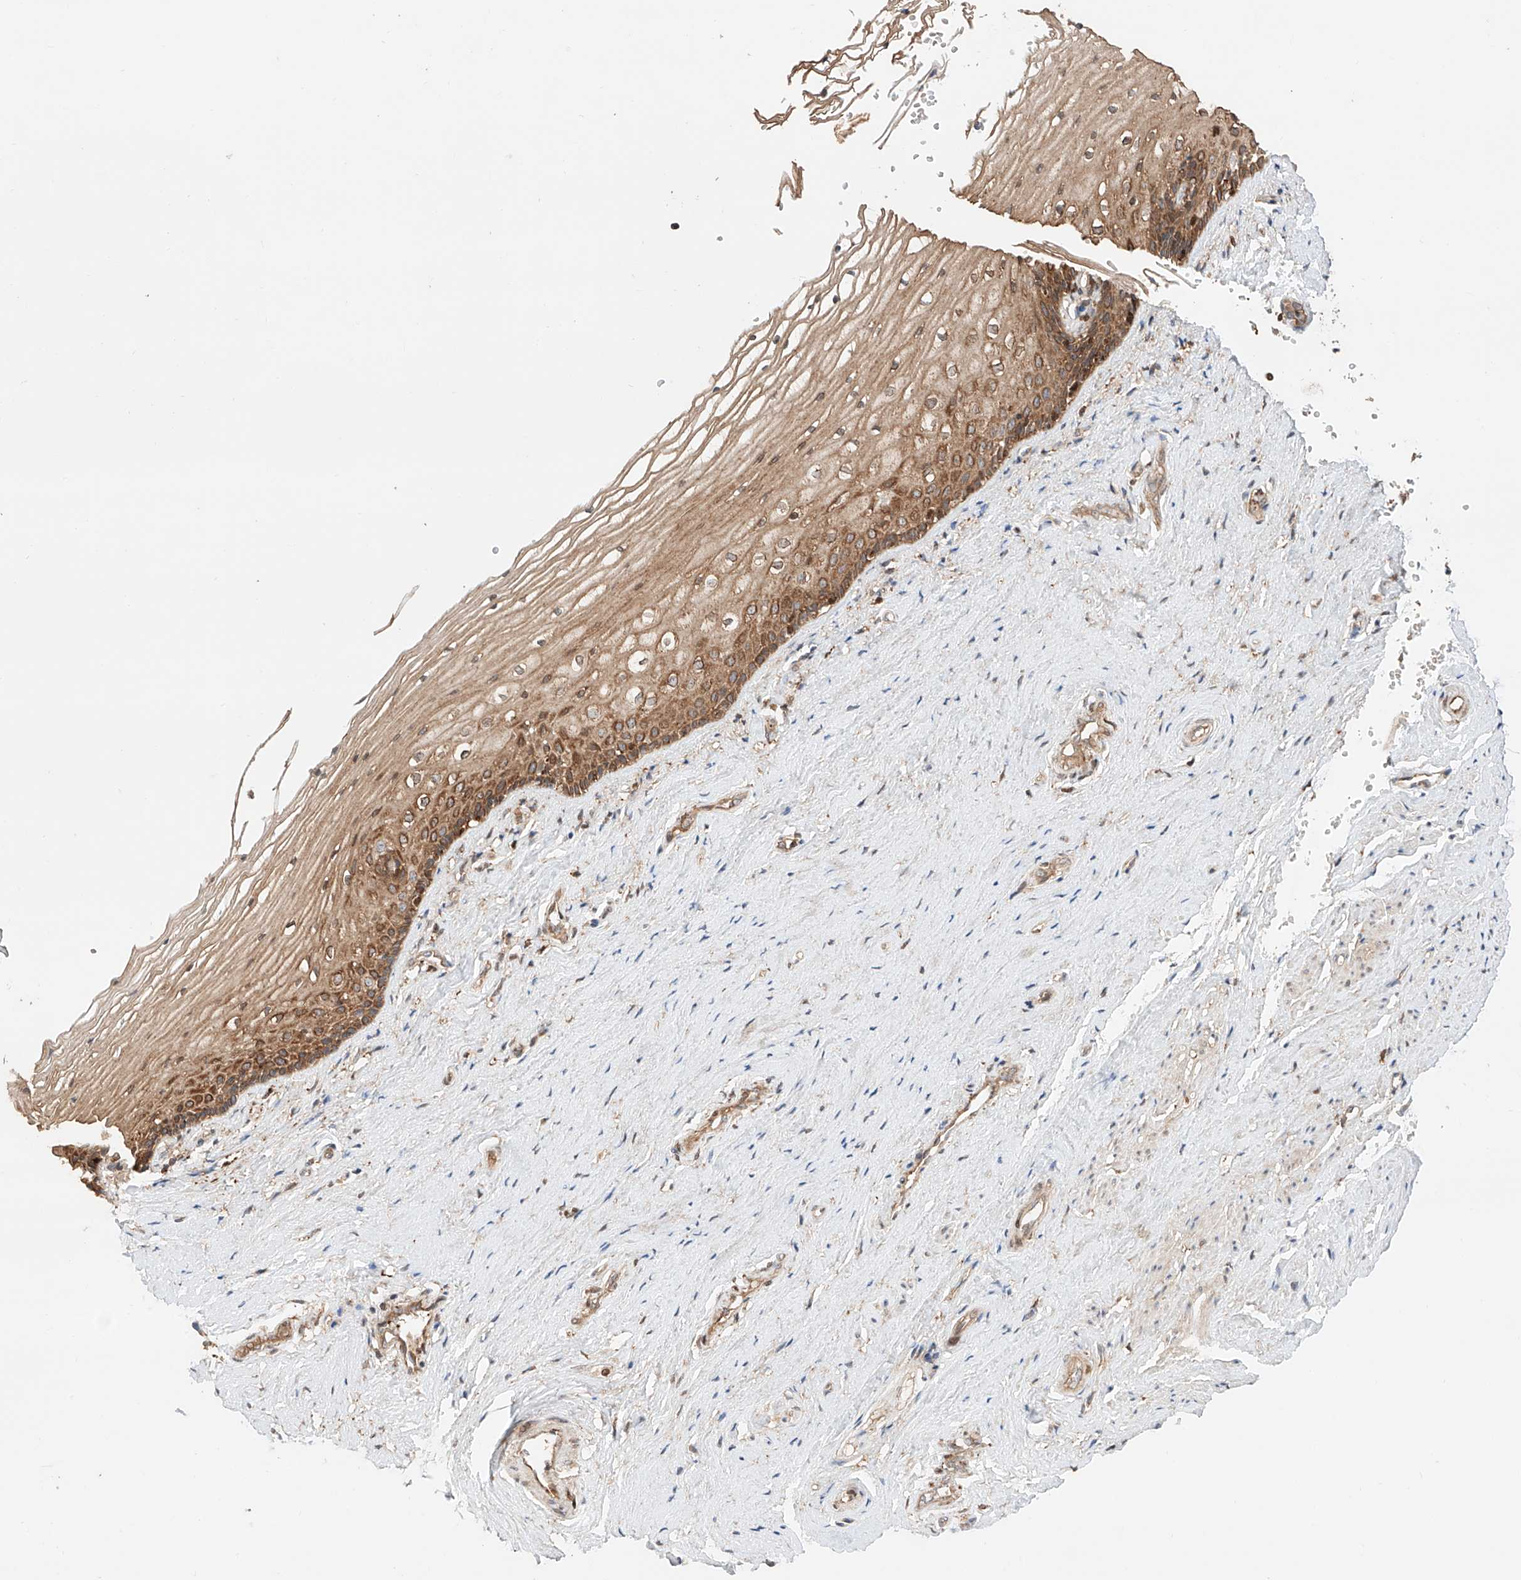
{"staining": {"intensity": "moderate", "quantity": ">75%", "location": "cytoplasmic/membranous"}, "tissue": "vagina", "cell_type": "Squamous epithelial cells", "image_type": "normal", "snomed": [{"axis": "morphology", "description": "Normal tissue, NOS"}, {"axis": "topography", "description": "Vagina"}], "caption": "Brown immunohistochemical staining in unremarkable human vagina shows moderate cytoplasmic/membranous positivity in about >75% of squamous epithelial cells.", "gene": "IGSF22", "patient": {"sex": "female", "age": 46}}